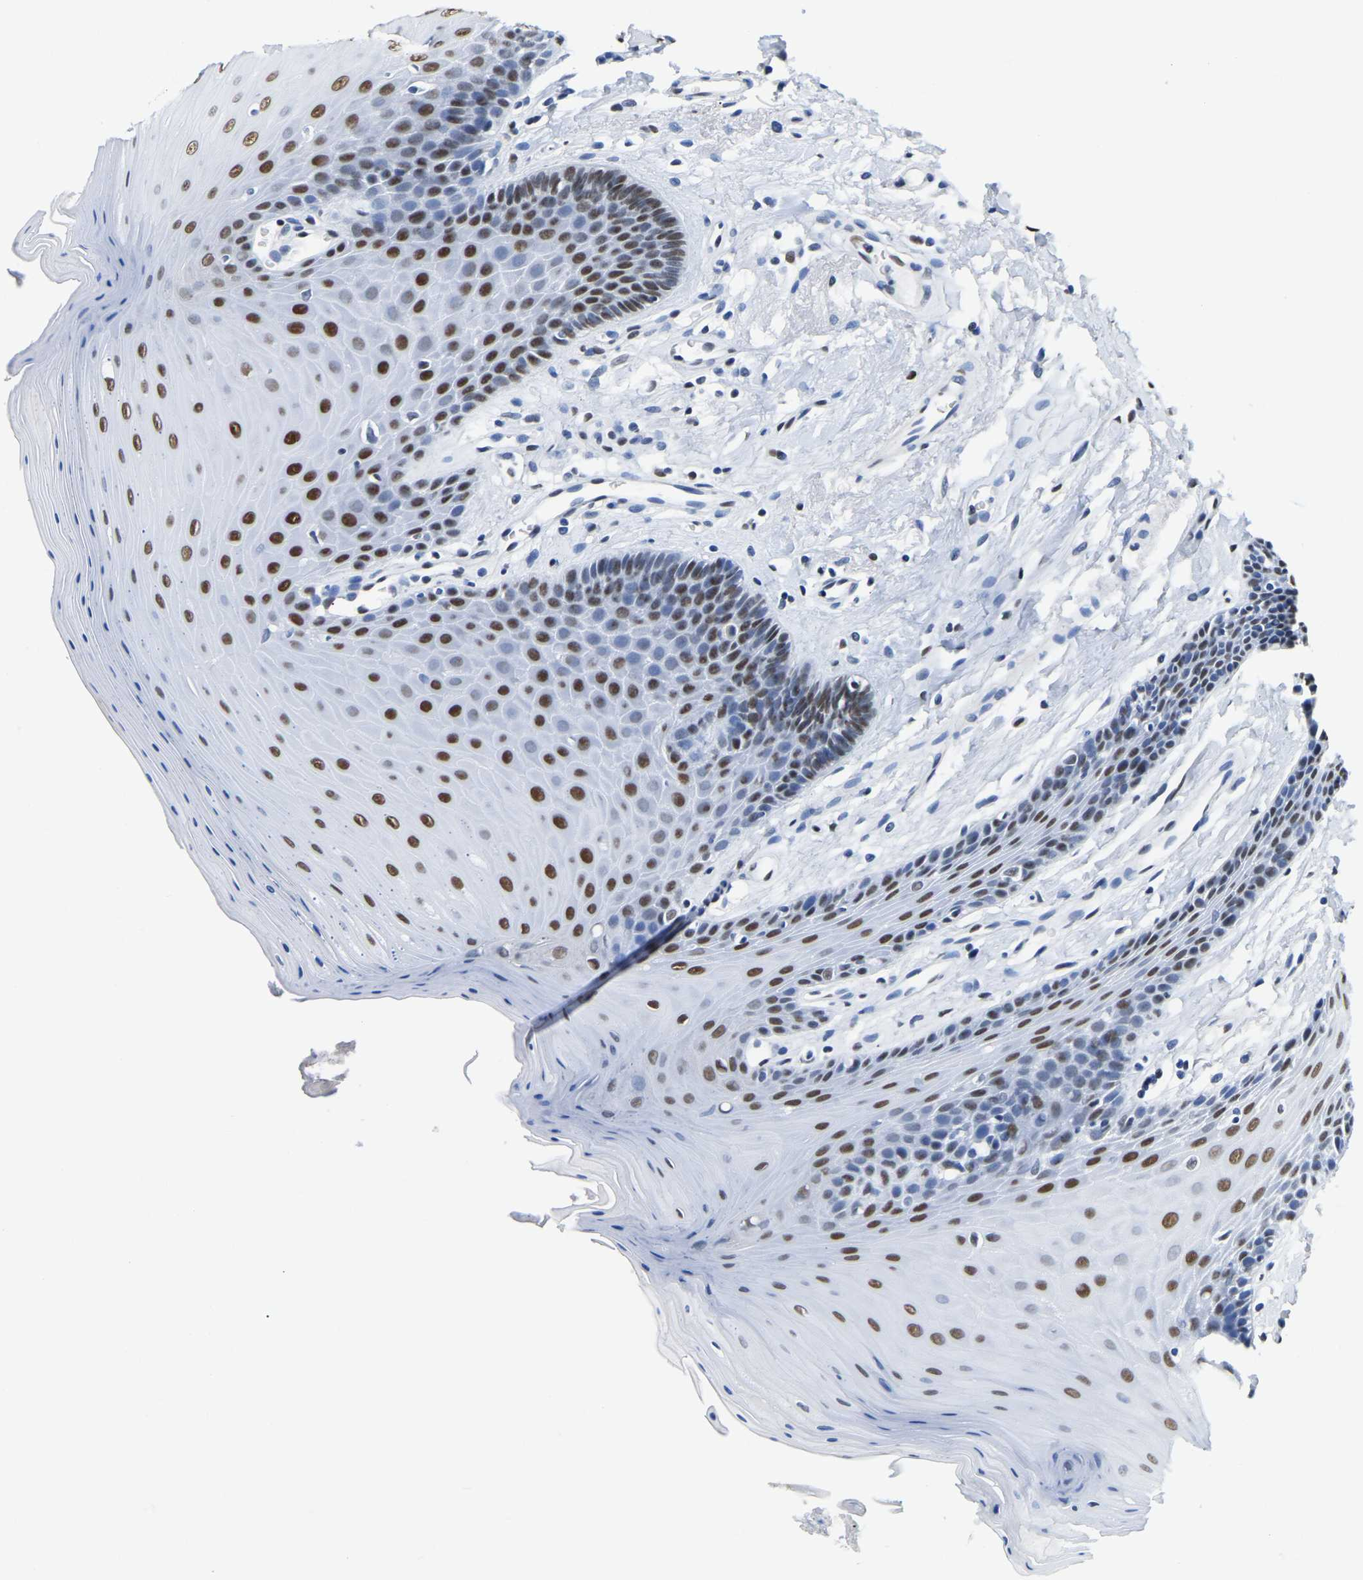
{"staining": {"intensity": "moderate", "quantity": ">75%", "location": "nuclear"}, "tissue": "oral mucosa", "cell_type": "Squamous epithelial cells", "image_type": "normal", "snomed": [{"axis": "morphology", "description": "Normal tissue, NOS"}, {"axis": "morphology", "description": "Squamous cell carcinoma, NOS"}, {"axis": "topography", "description": "Oral tissue"}, {"axis": "topography", "description": "Head-Neck"}], "caption": "The photomicrograph shows staining of benign oral mucosa, revealing moderate nuclear protein staining (brown color) within squamous epithelial cells. Nuclei are stained in blue.", "gene": "UBA1", "patient": {"sex": "male", "age": 71}}